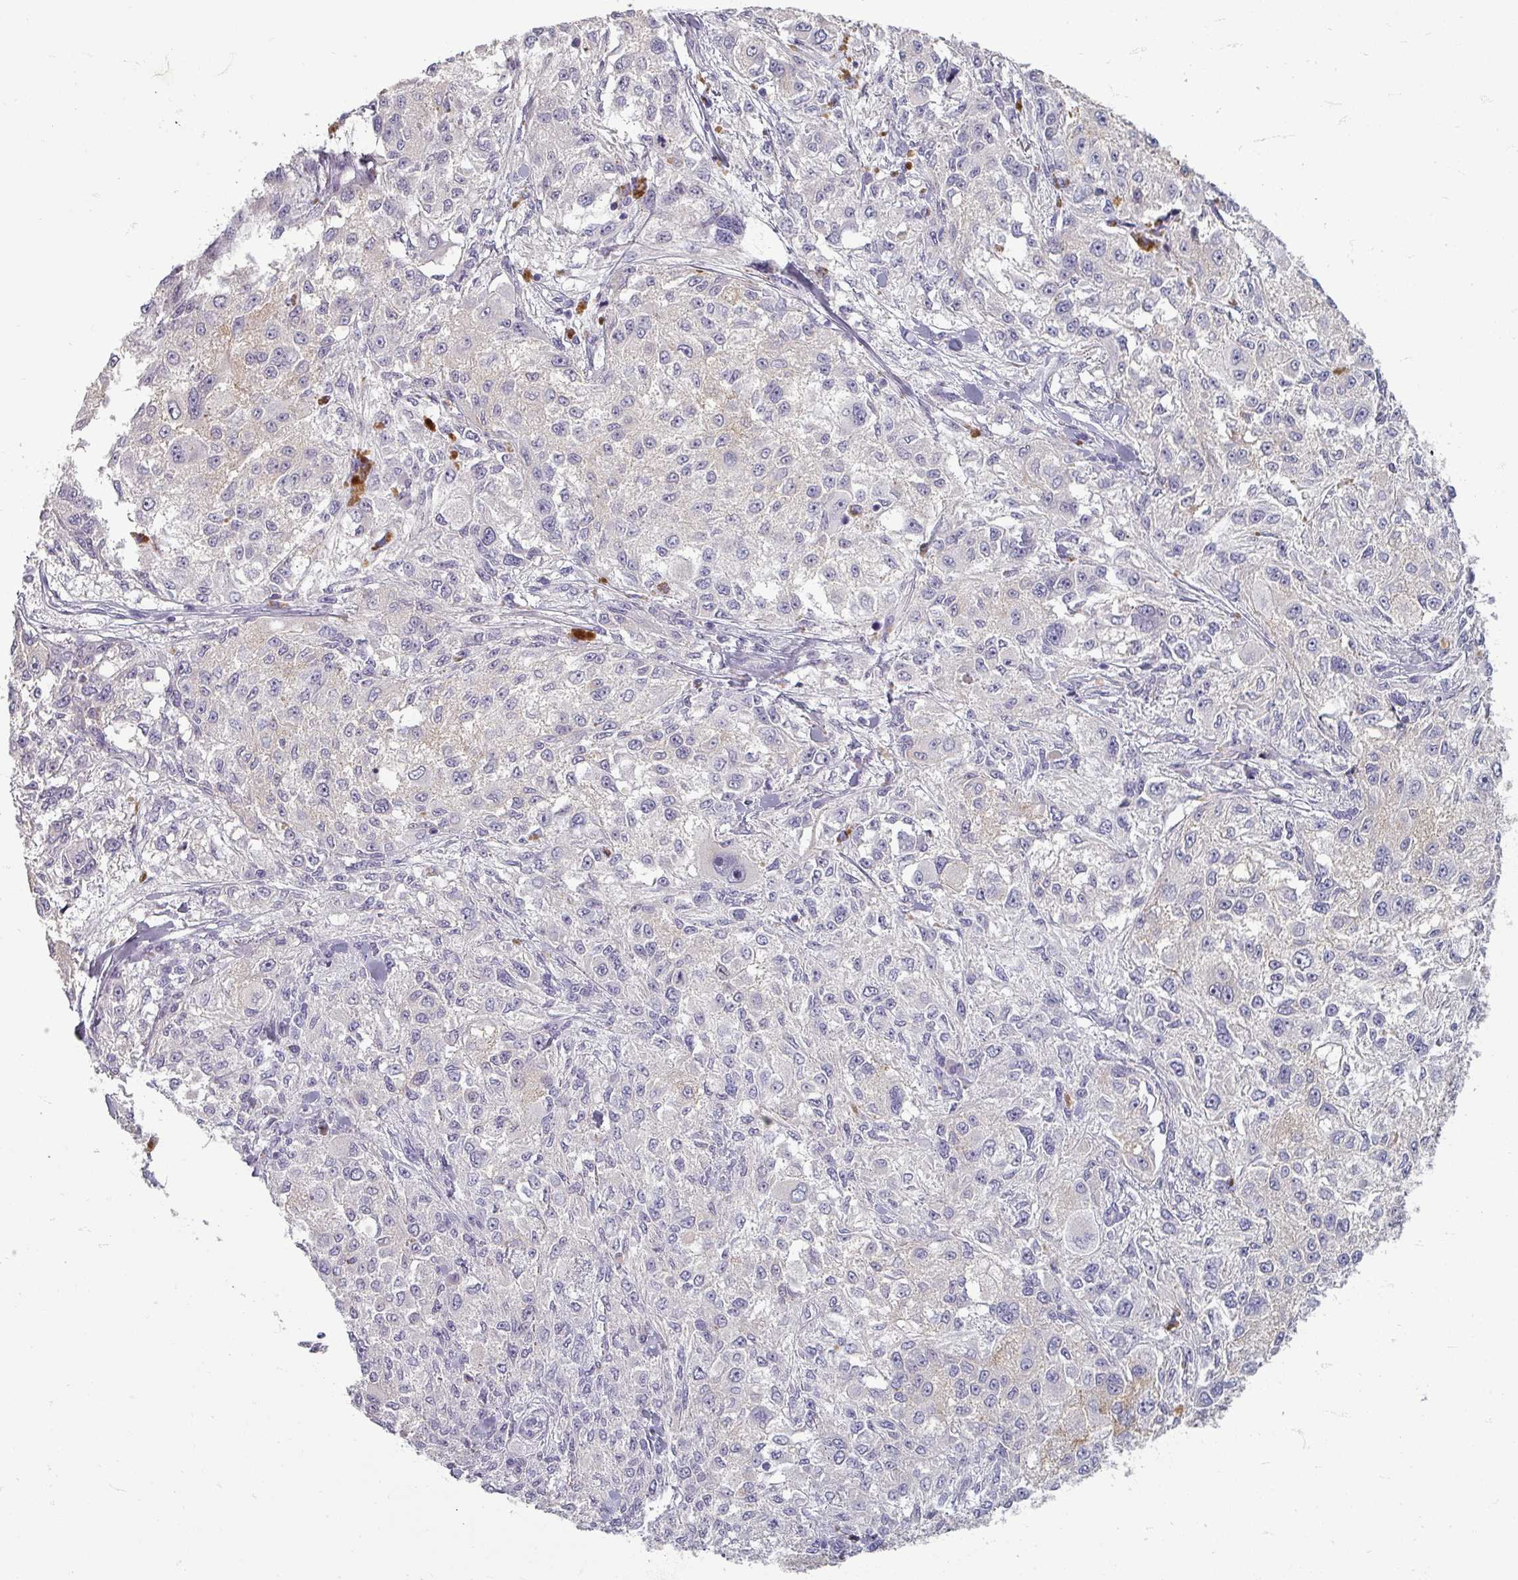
{"staining": {"intensity": "negative", "quantity": "none", "location": "none"}, "tissue": "melanoma", "cell_type": "Tumor cells", "image_type": "cancer", "snomed": [{"axis": "morphology", "description": "Necrosis, NOS"}, {"axis": "morphology", "description": "Malignant melanoma, NOS"}, {"axis": "topography", "description": "Skin"}], "caption": "There is no significant positivity in tumor cells of melanoma.", "gene": "ZNF878", "patient": {"sex": "female", "age": 87}}